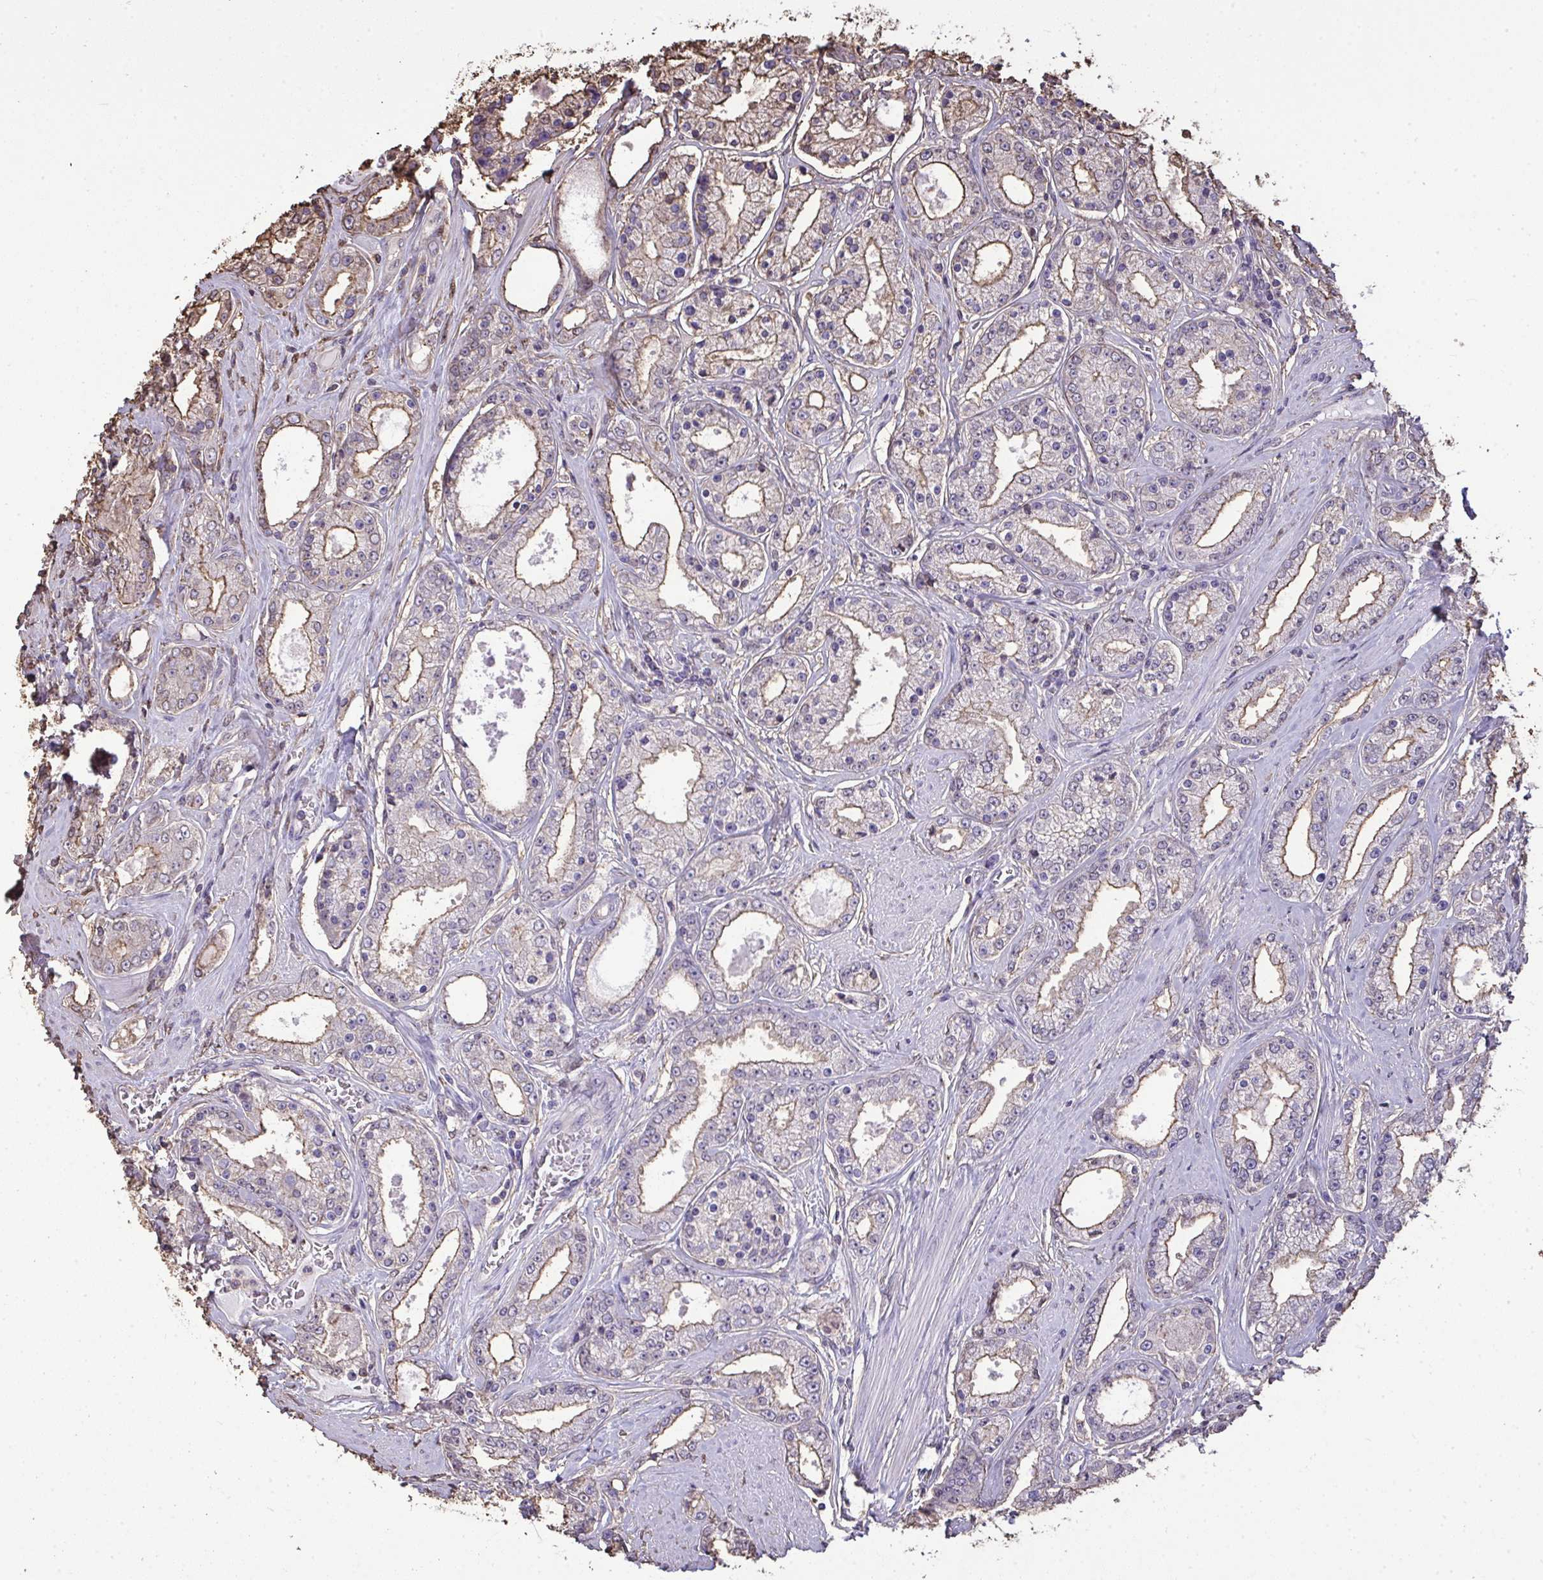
{"staining": {"intensity": "moderate", "quantity": "25%-75%", "location": "cytoplasmic/membranous"}, "tissue": "prostate cancer", "cell_type": "Tumor cells", "image_type": "cancer", "snomed": [{"axis": "morphology", "description": "Adenocarcinoma, High grade"}, {"axis": "topography", "description": "Prostate"}], "caption": "IHC (DAB (3,3'-diaminobenzidine)) staining of human prostate adenocarcinoma (high-grade) reveals moderate cytoplasmic/membranous protein staining in approximately 25%-75% of tumor cells.", "gene": "ANXA5", "patient": {"sex": "male", "age": 66}}